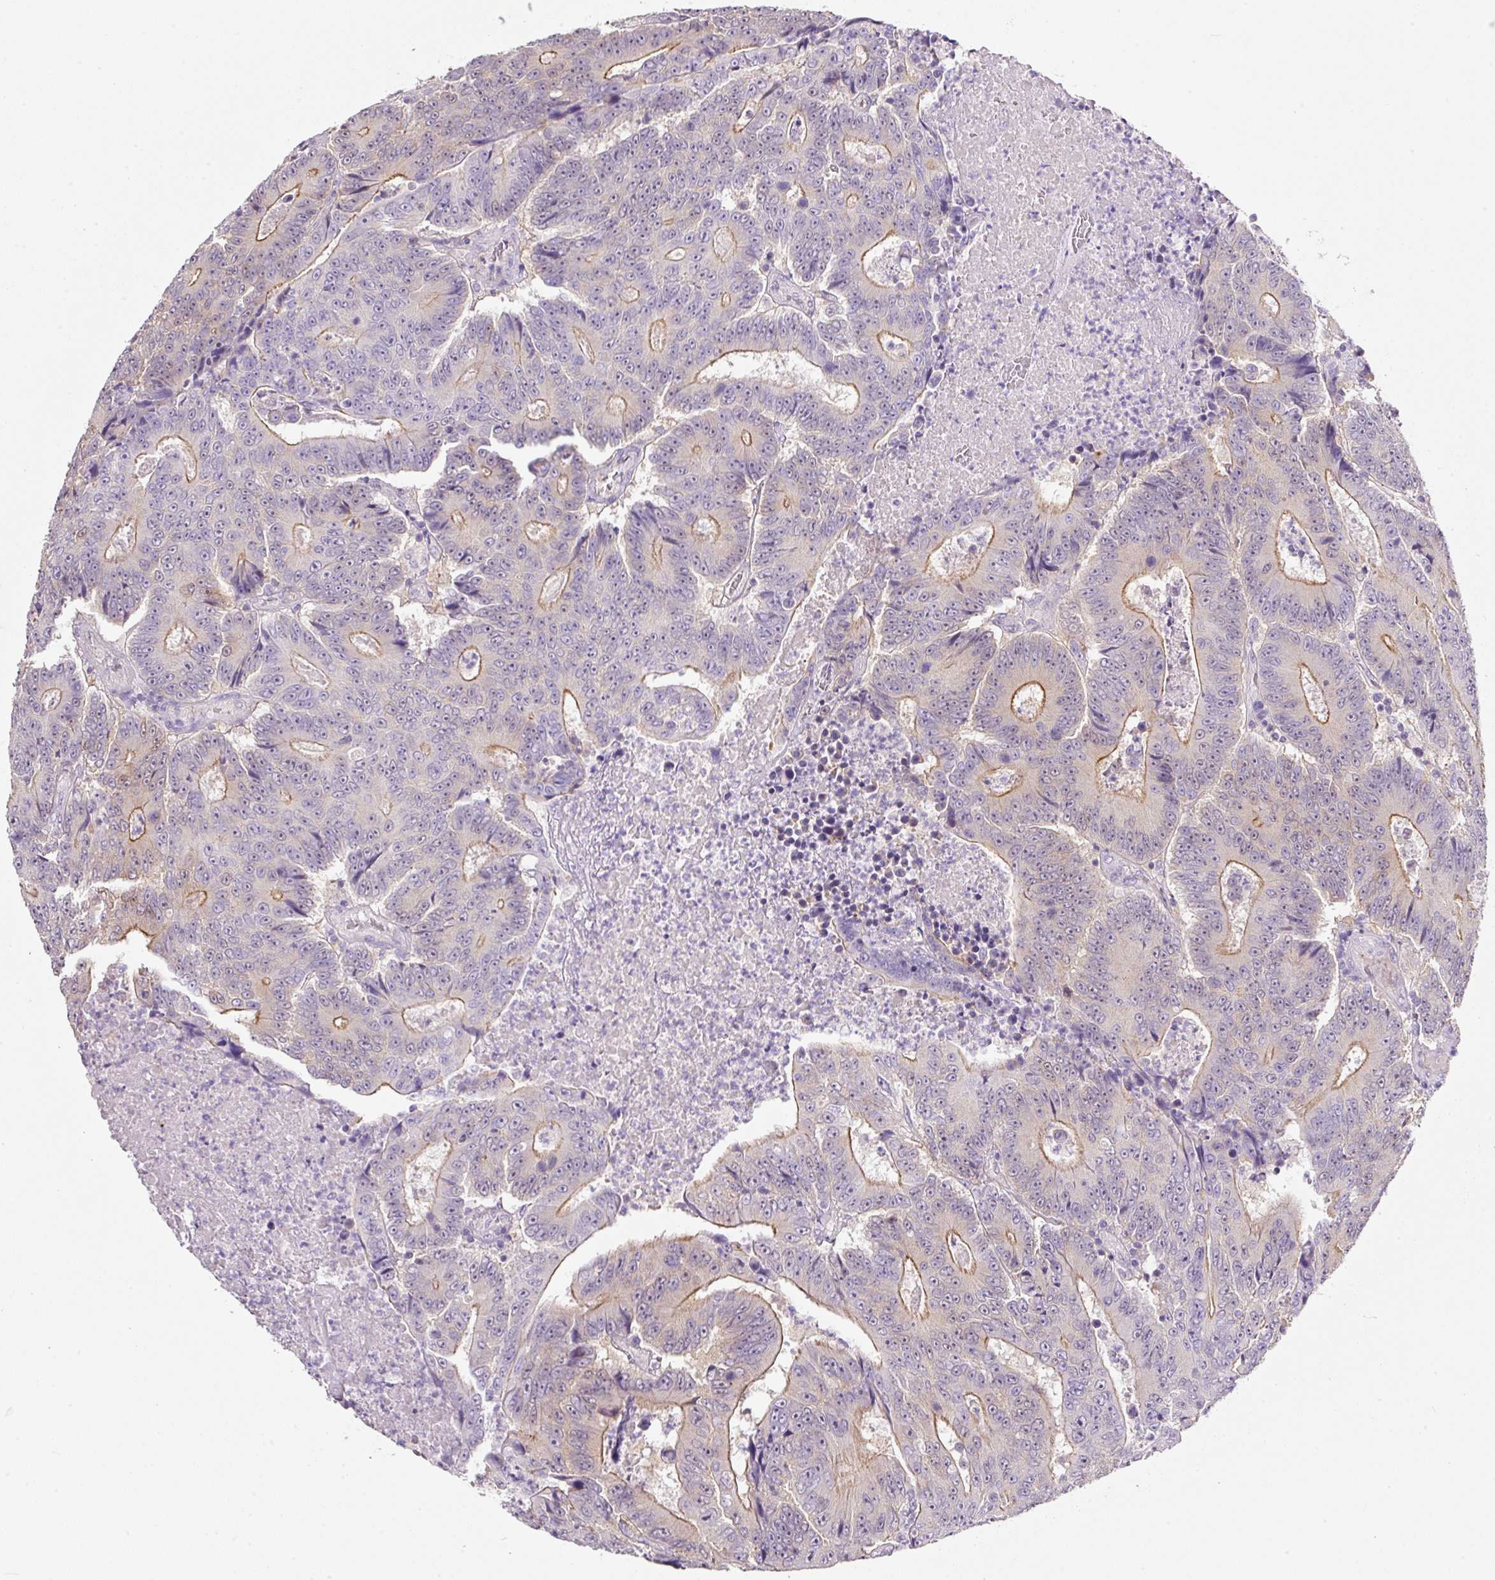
{"staining": {"intensity": "moderate", "quantity": "25%-75%", "location": "cytoplasmic/membranous"}, "tissue": "colorectal cancer", "cell_type": "Tumor cells", "image_type": "cancer", "snomed": [{"axis": "morphology", "description": "Adenocarcinoma, NOS"}, {"axis": "topography", "description": "Colon"}], "caption": "IHC photomicrograph of neoplastic tissue: human adenocarcinoma (colorectal) stained using IHC displays medium levels of moderate protein expression localized specifically in the cytoplasmic/membranous of tumor cells, appearing as a cytoplasmic/membranous brown color.", "gene": "SOS2", "patient": {"sex": "male", "age": 83}}